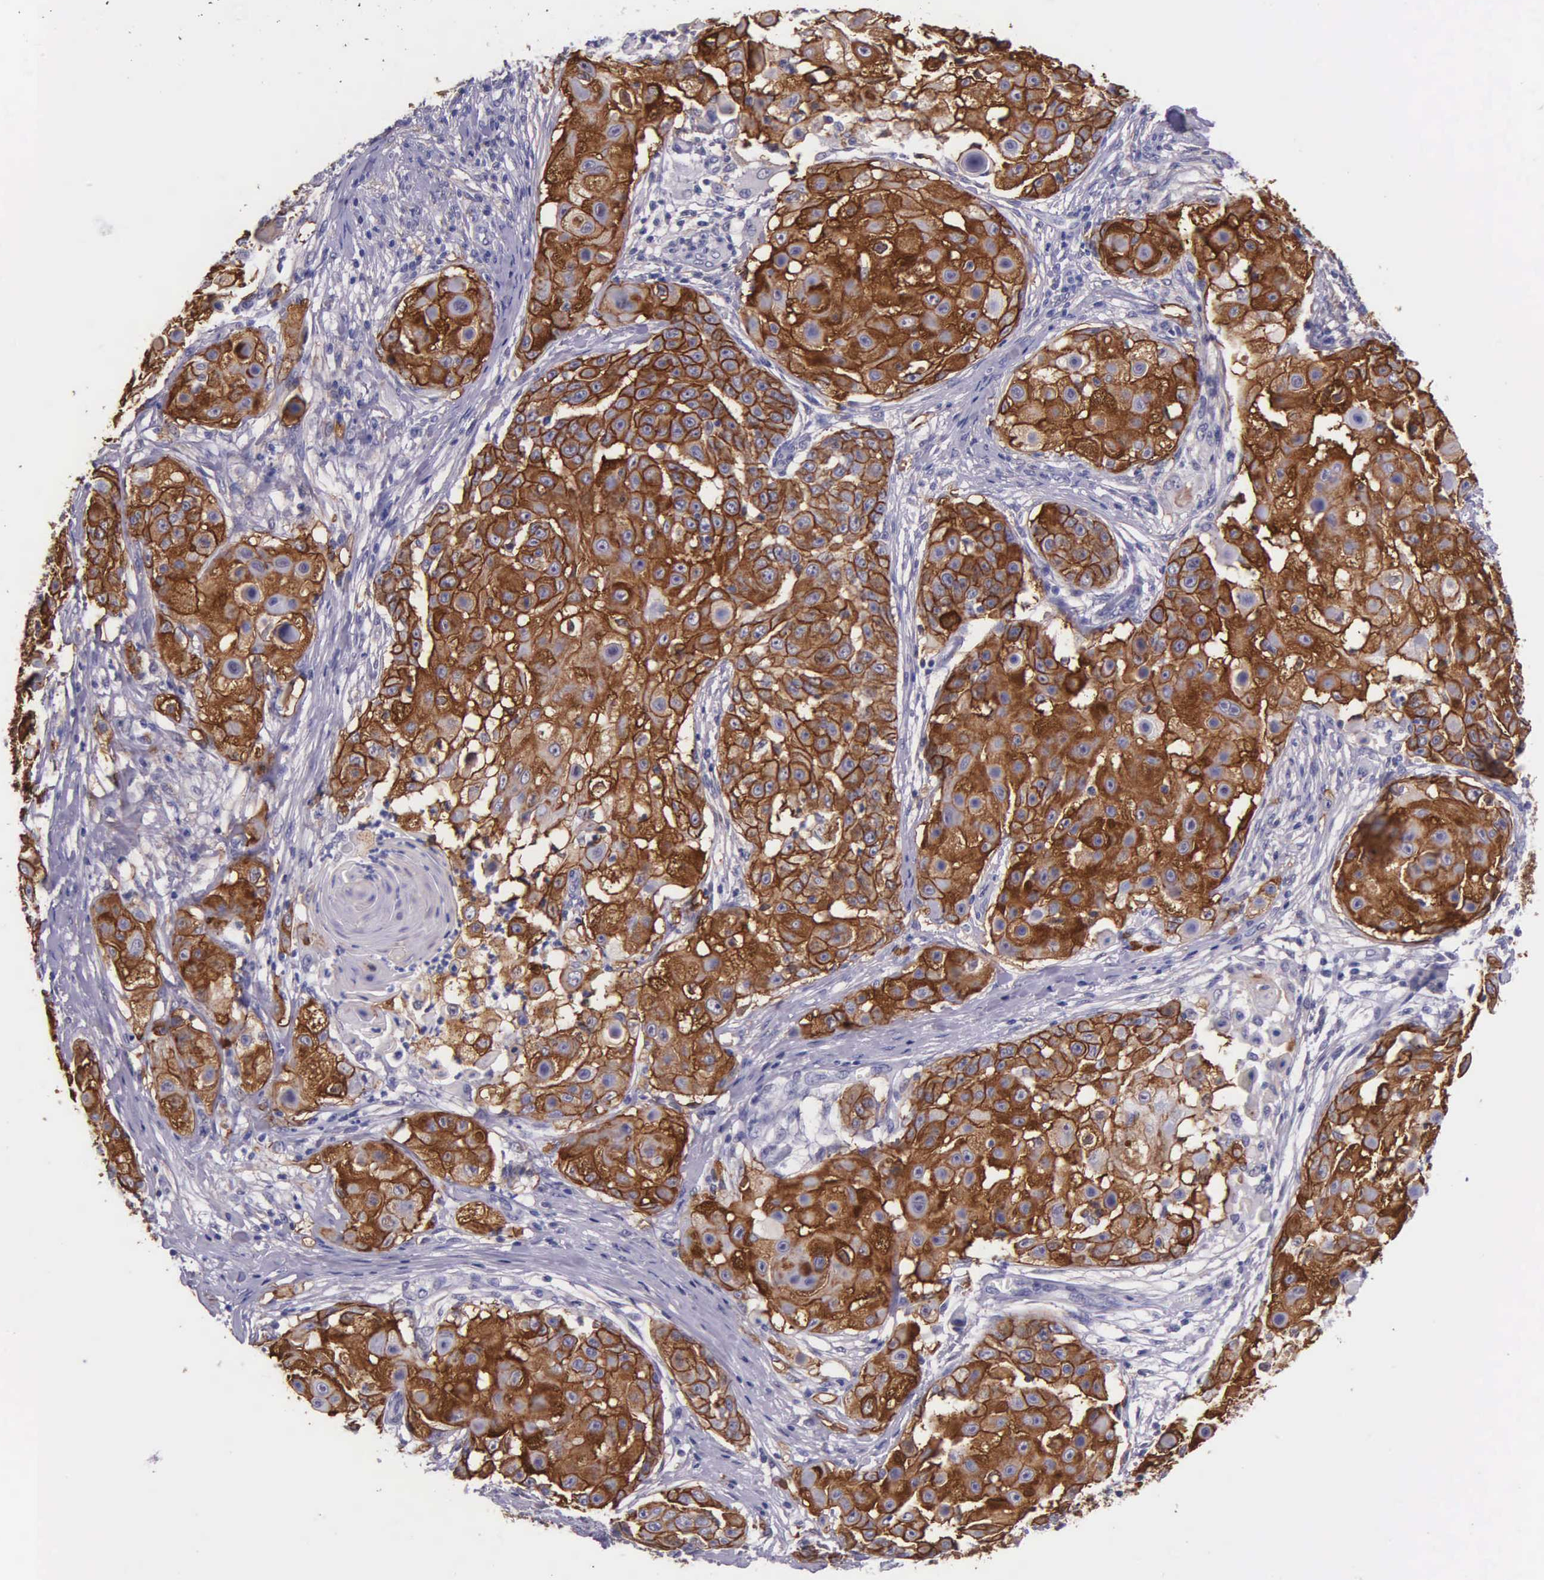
{"staining": {"intensity": "strong", "quantity": ">75%", "location": "cytoplasmic/membranous"}, "tissue": "skin cancer", "cell_type": "Tumor cells", "image_type": "cancer", "snomed": [{"axis": "morphology", "description": "Squamous cell carcinoma, NOS"}, {"axis": "topography", "description": "Skin"}], "caption": "An immunohistochemistry image of neoplastic tissue is shown. Protein staining in brown labels strong cytoplasmic/membranous positivity in skin cancer (squamous cell carcinoma) within tumor cells.", "gene": "AHNAK2", "patient": {"sex": "female", "age": 57}}